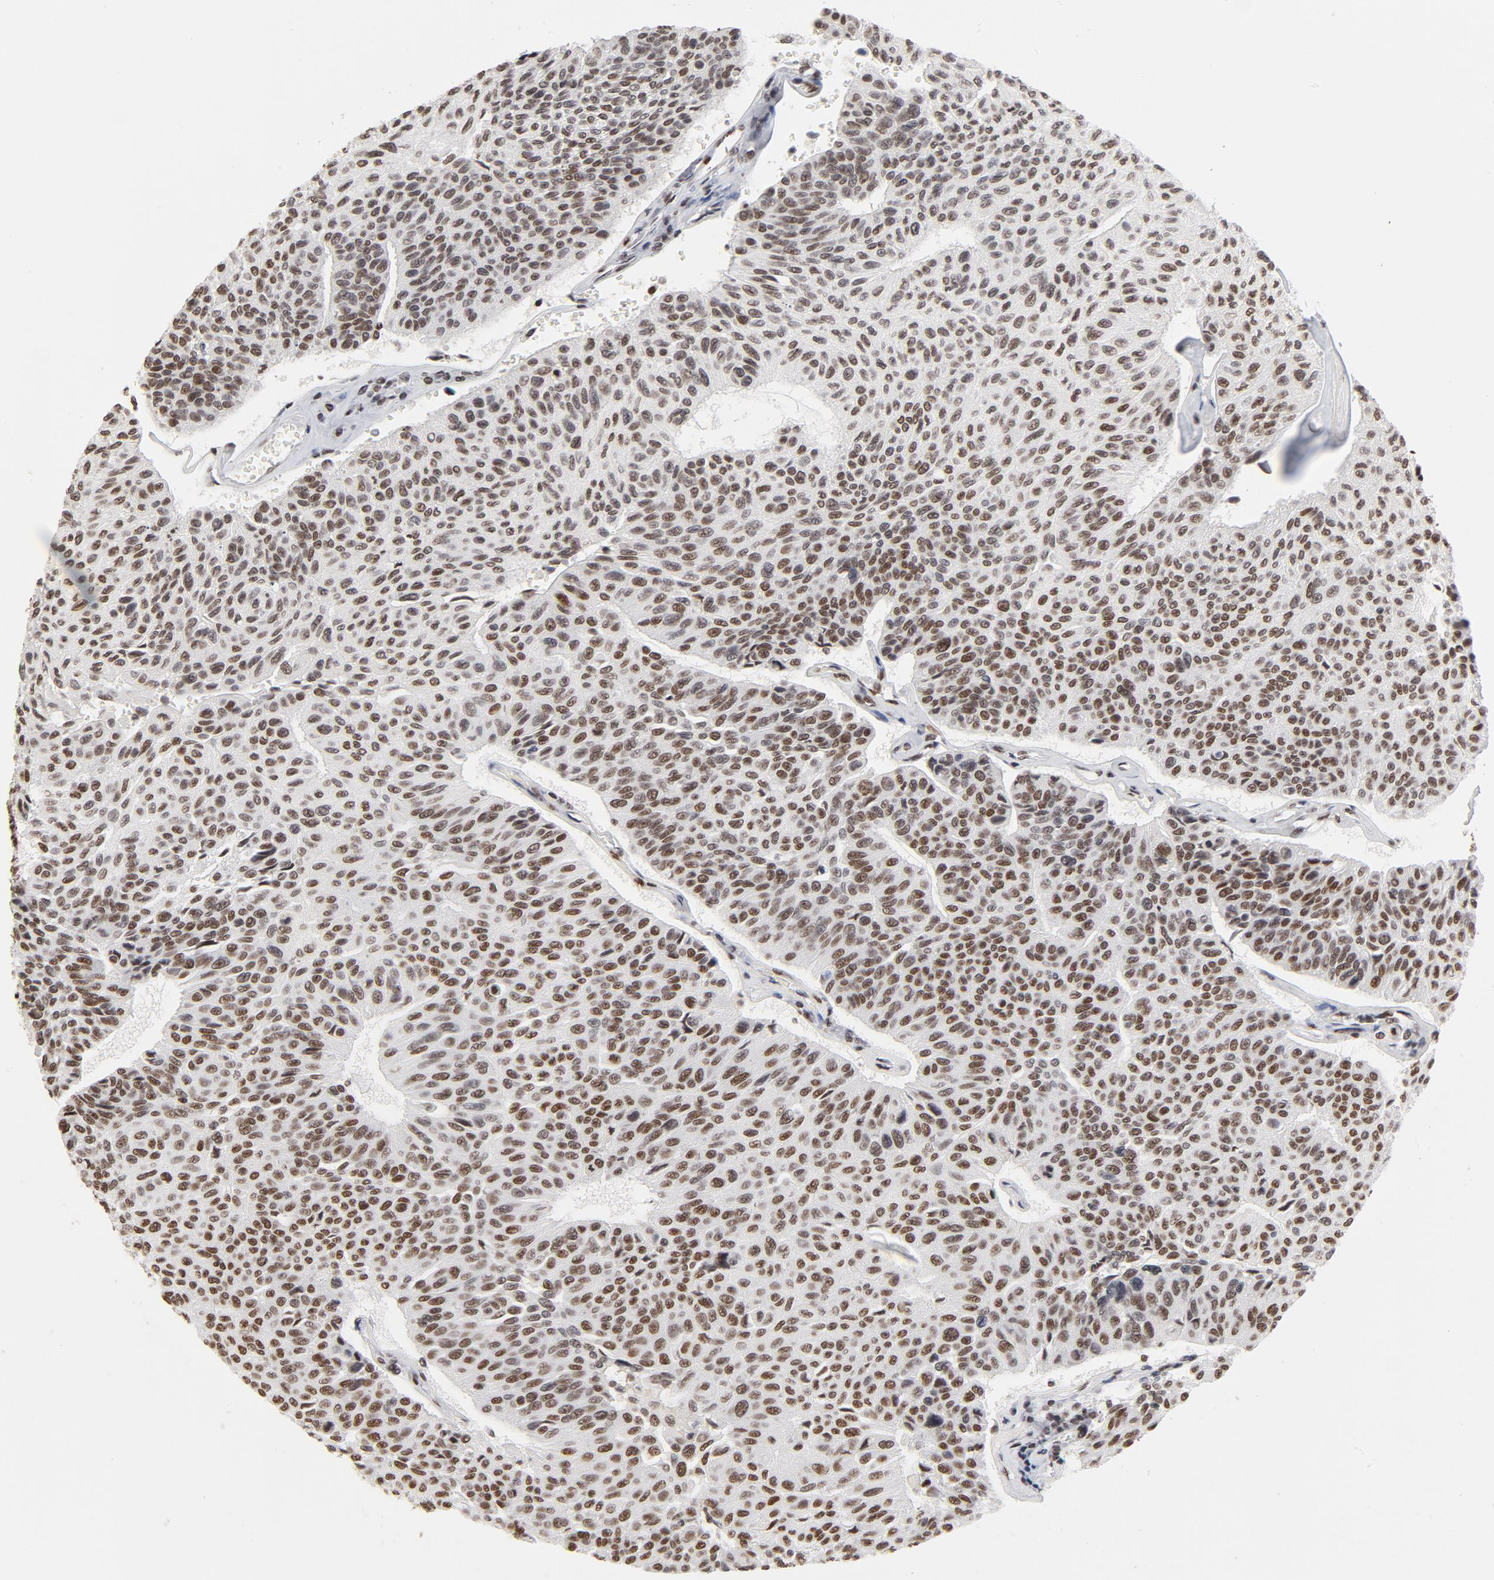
{"staining": {"intensity": "moderate", "quantity": ">75%", "location": "nuclear"}, "tissue": "urothelial cancer", "cell_type": "Tumor cells", "image_type": "cancer", "snomed": [{"axis": "morphology", "description": "Urothelial carcinoma, High grade"}, {"axis": "topography", "description": "Urinary bladder"}], "caption": "Urothelial carcinoma (high-grade) tissue displays moderate nuclear staining in approximately >75% of tumor cells", "gene": "TP53BP1", "patient": {"sex": "male", "age": 66}}